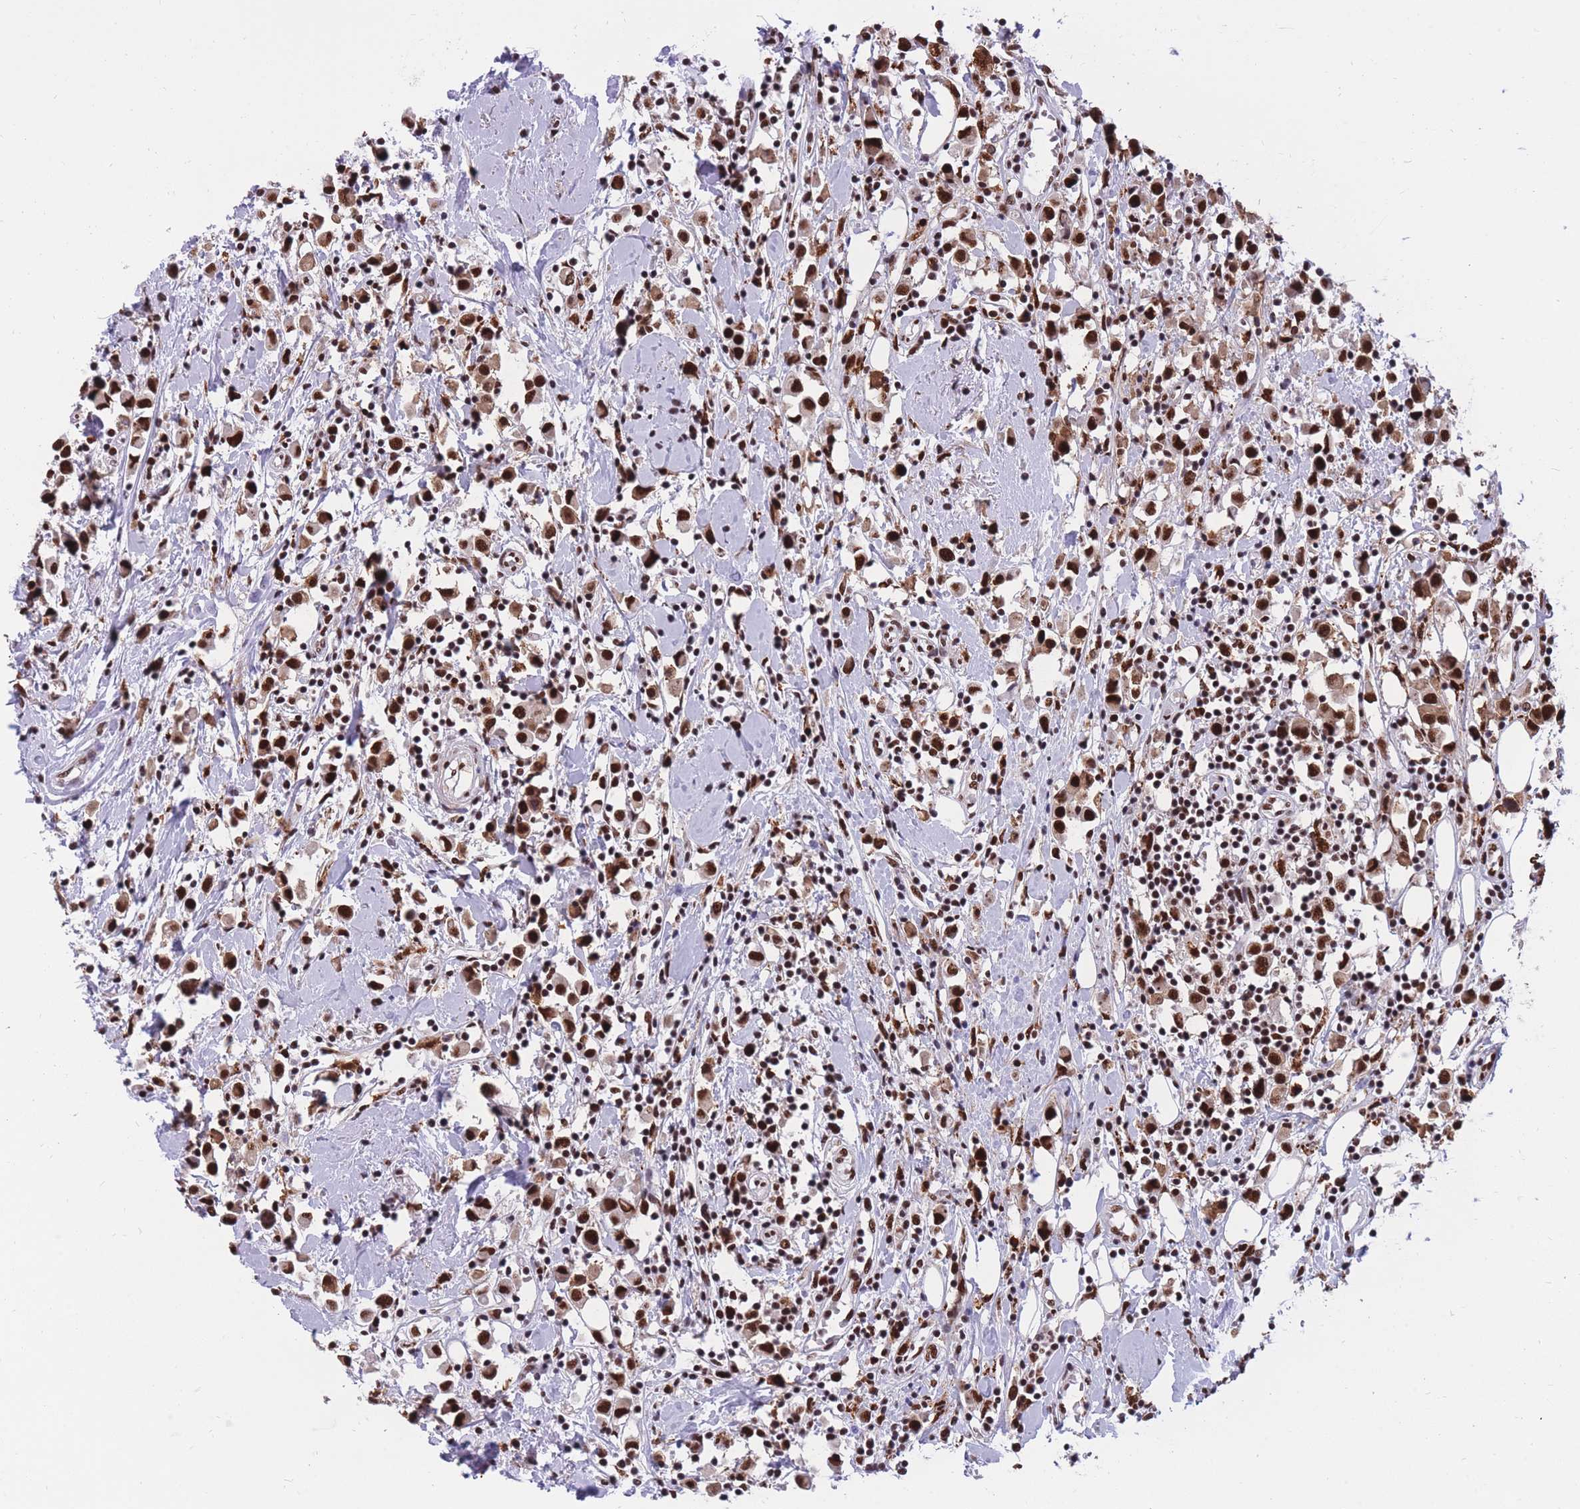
{"staining": {"intensity": "strong", "quantity": ">75%", "location": "nuclear"}, "tissue": "breast cancer", "cell_type": "Tumor cells", "image_type": "cancer", "snomed": [{"axis": "morphology", "description": "Duct carcinoma"}, {"axis": "topography", "description": "Breast"}], "caption": "A micrograph of breast invasive ductal carcinoma stained for a protein reveals strong nuclear brown staining in tumor cells.", "gene": "PRPF19", "patient": {"sex": "female", "age": 61}}